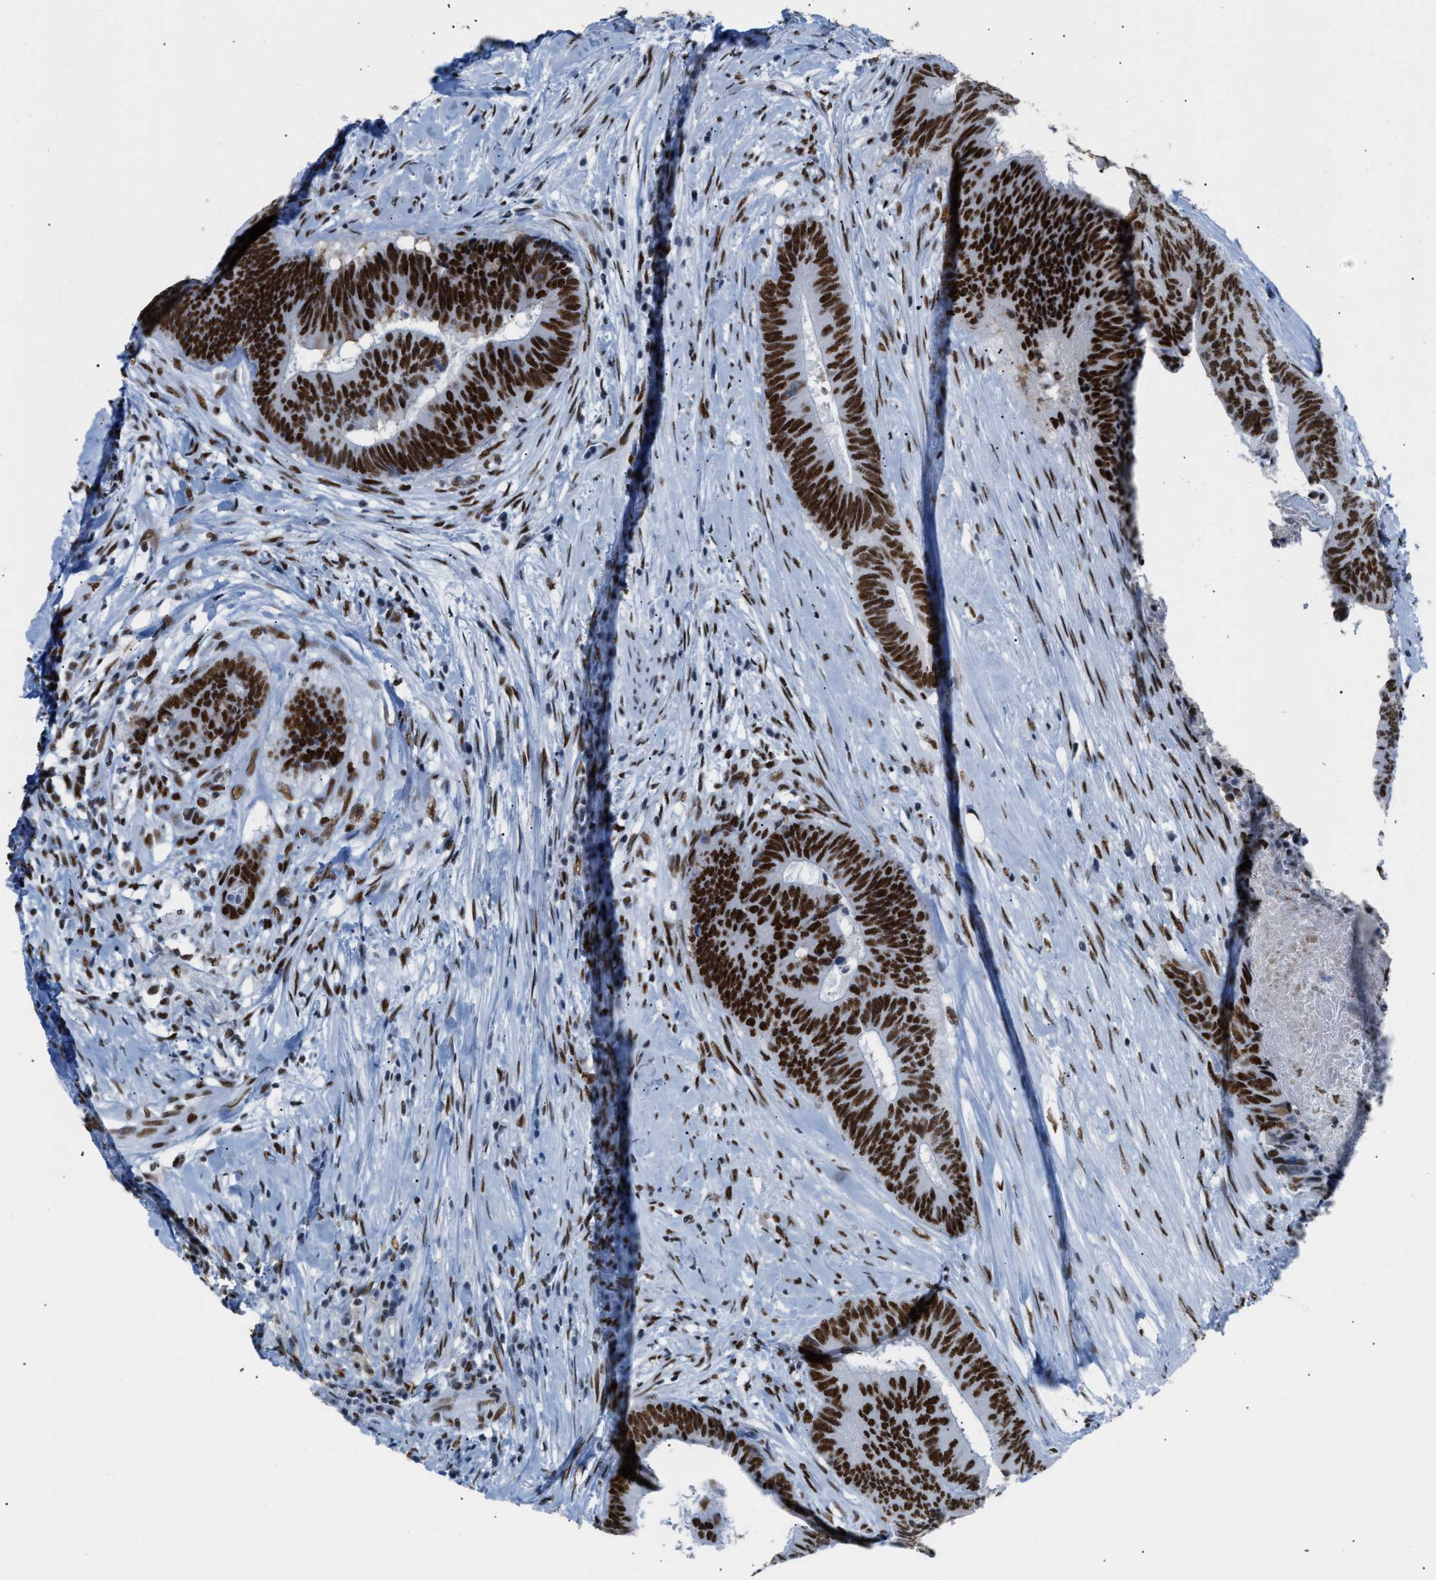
{"staining": {"intensity": "strong", "quantity": ">75%", "location": "nuclear"}, "tissue": "colorectal cancer", "cell_type": "Tumor cells", "image_type": "cancer", "snomed": [{"axis": "morphology", "description": "Adenocarcinoma, NOS"}, {"axis": "topography", "description": "Rectum"}], "caption": "Immunohistochemistry (IHC) staining of colorectal cancer, which demonstrates high levels of strong nuclear positivity in about >75% of tumor cells indicating strong nuclear protein positivity. The staining was performed using DAB (3,3'-diaminobenzidine) (brown) for protein detection and nuclei were counterstained in hematoxylin (blue).", "gene": "CCAR2", "patient": {"sex": "male", "age": 72}}